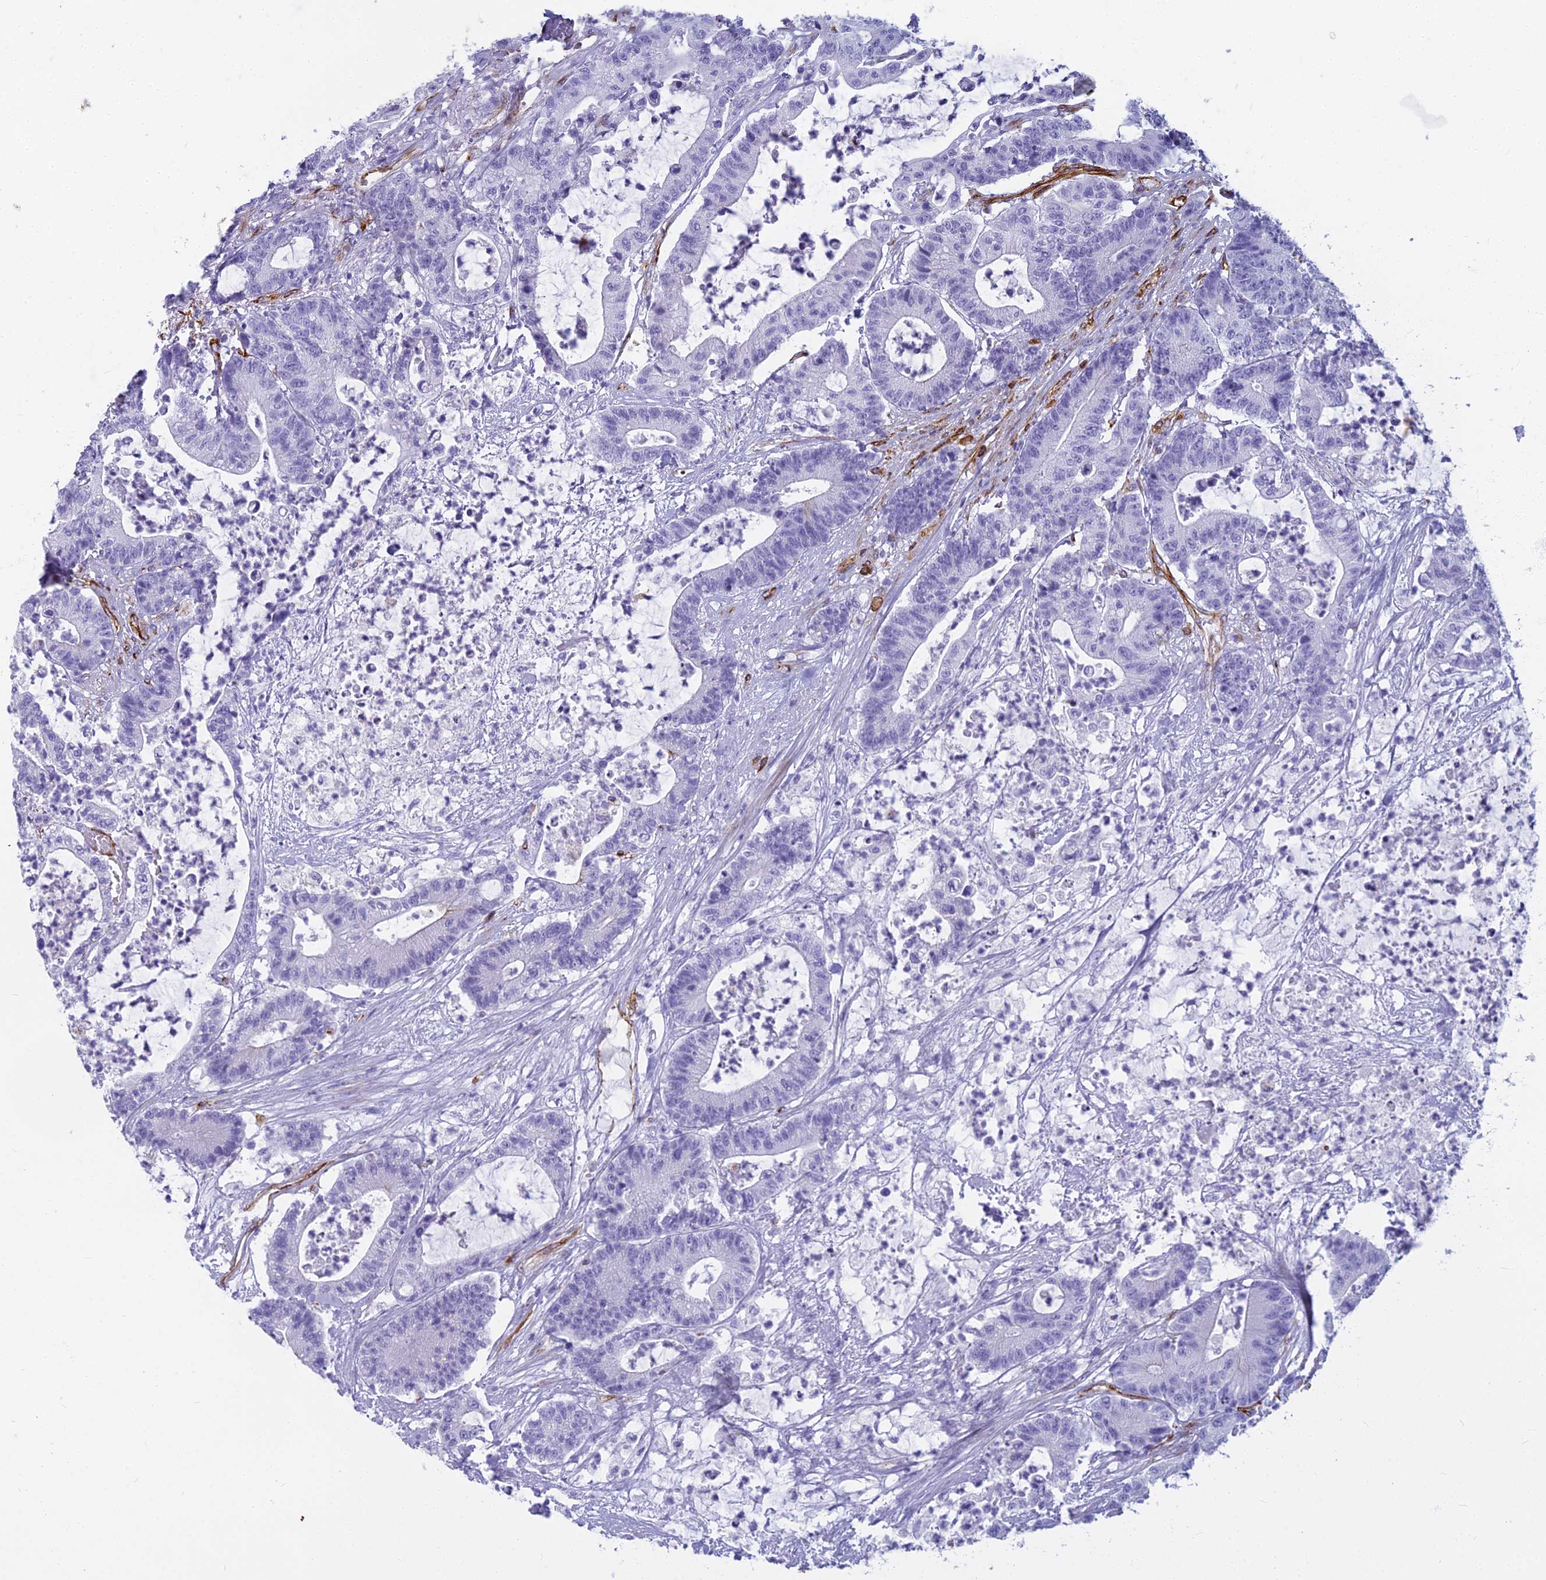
{"staining": {"intensity": "negative", "quantity": "none", "location": "none"}, "tissue": "colorectal cancer", "cell_type": "Tumor cells", "image_type": "cancer", "snomed": [{"axis": "morphology", "description": "Adenocarcinoma, NOS"}, {"axis": "topography", "description": "Colon"}], "caption": "DAB (3,3'-diaminobenzidine) immunohistochemical staining of human colorectal cancer reveals no significant staining in tumor cells.", "gene": "EVI2A", "patient": {"sex": "female", "age": 84}}